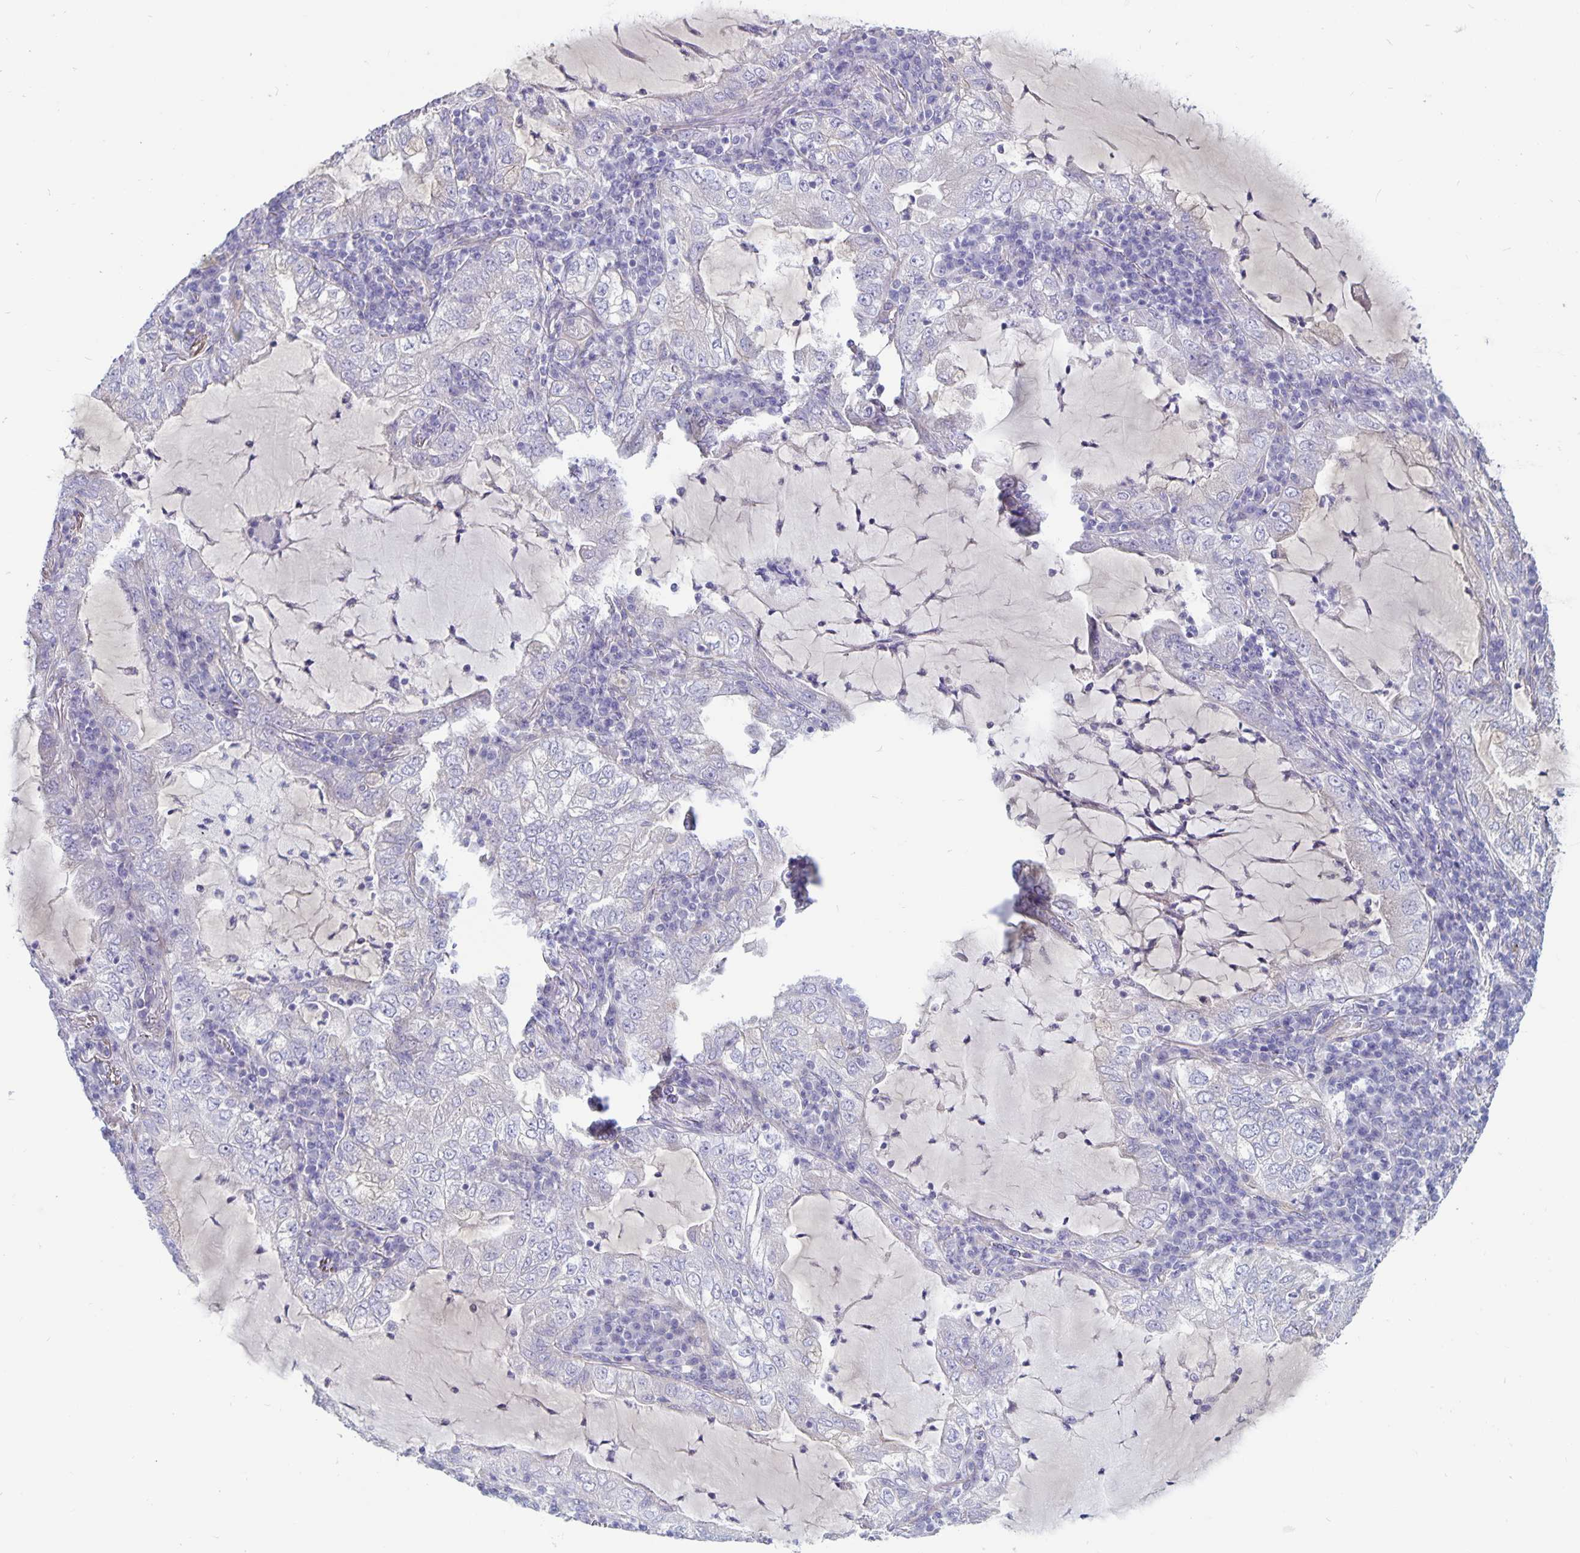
{"staining": {"intensity": "negative", "quantity": "none", "location": "none"}, "tissue": "lung cancer", "cell_type": "Tumor cells", "image_type": "cancer", "snomed": [{"axis": "morphology", "description": "Adenocarcinoma, NOS"}, {"axis": "topography", "description": "Lung"}], "caption": "Human adenocarcinoma (lung) stained for a protein using immunohistochemistry (IHC) exhibits no staining in tumor cells.", "gene": "PLCB3", "patient": {"sex": "female", "age": 73}}